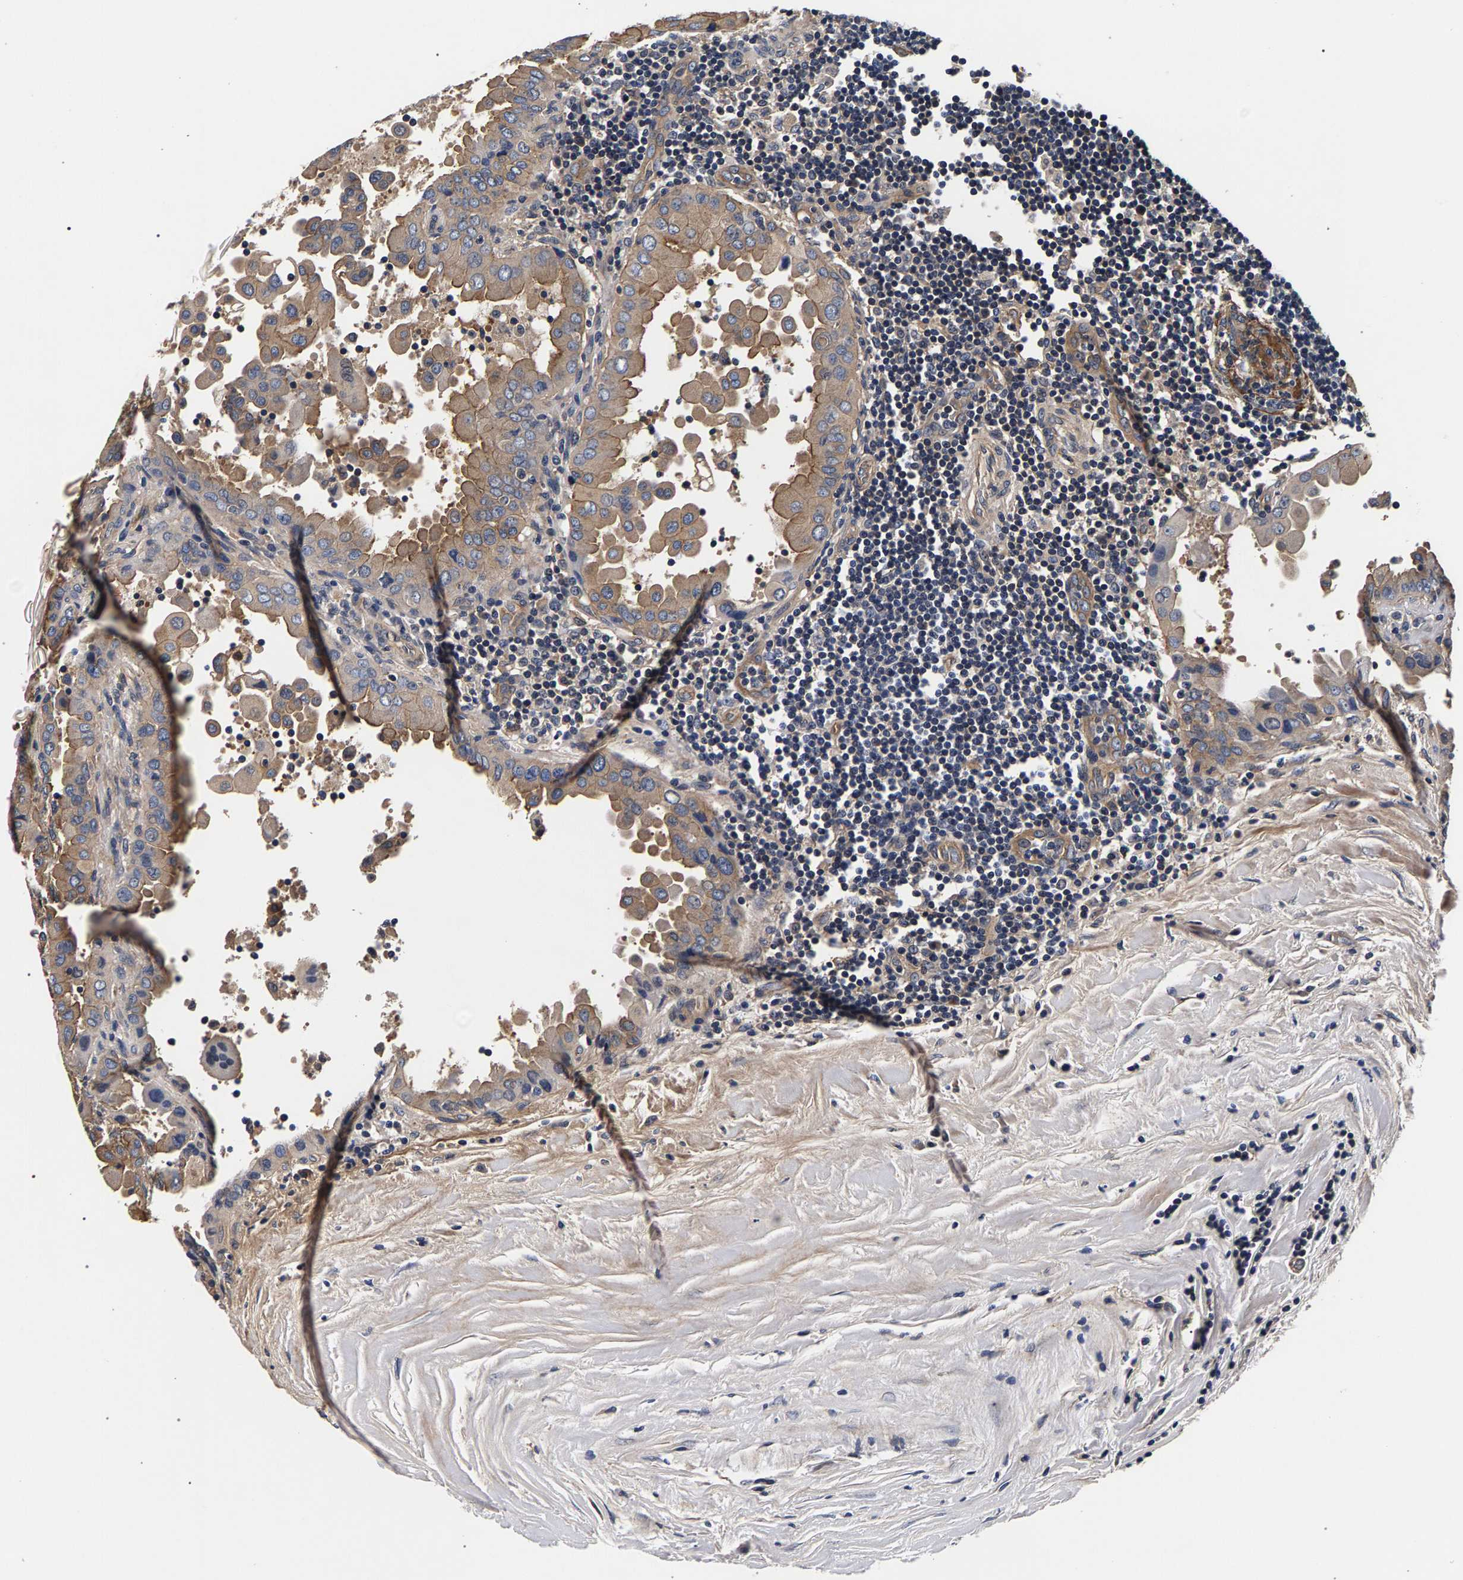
{"staining": {"intensity": "weak", "quantity": ">75%", "location": "cytoplasmic/membranous"}, "tissue": "thyroid cancer", "cell_type": "Tumor cells", "image_type": "cancer", "snomed": [{"axis": "morphology", "description": "Papillary adenocarcinoma, NOS"}, {"axis": "topography", "description": "Thyroid gland"}], "caption": "Weak cytoplasmic/membranous protein staining is present in about >75% of tumor cells in thyroid cancer (papillary adenocarcinoma). (DAB (3,3'-diaminobenzidine) = brown stain, brightfield microscopy at high magnification).", "gene": "MARCHF7", "patient": {"sex": "male", "age": 33}}